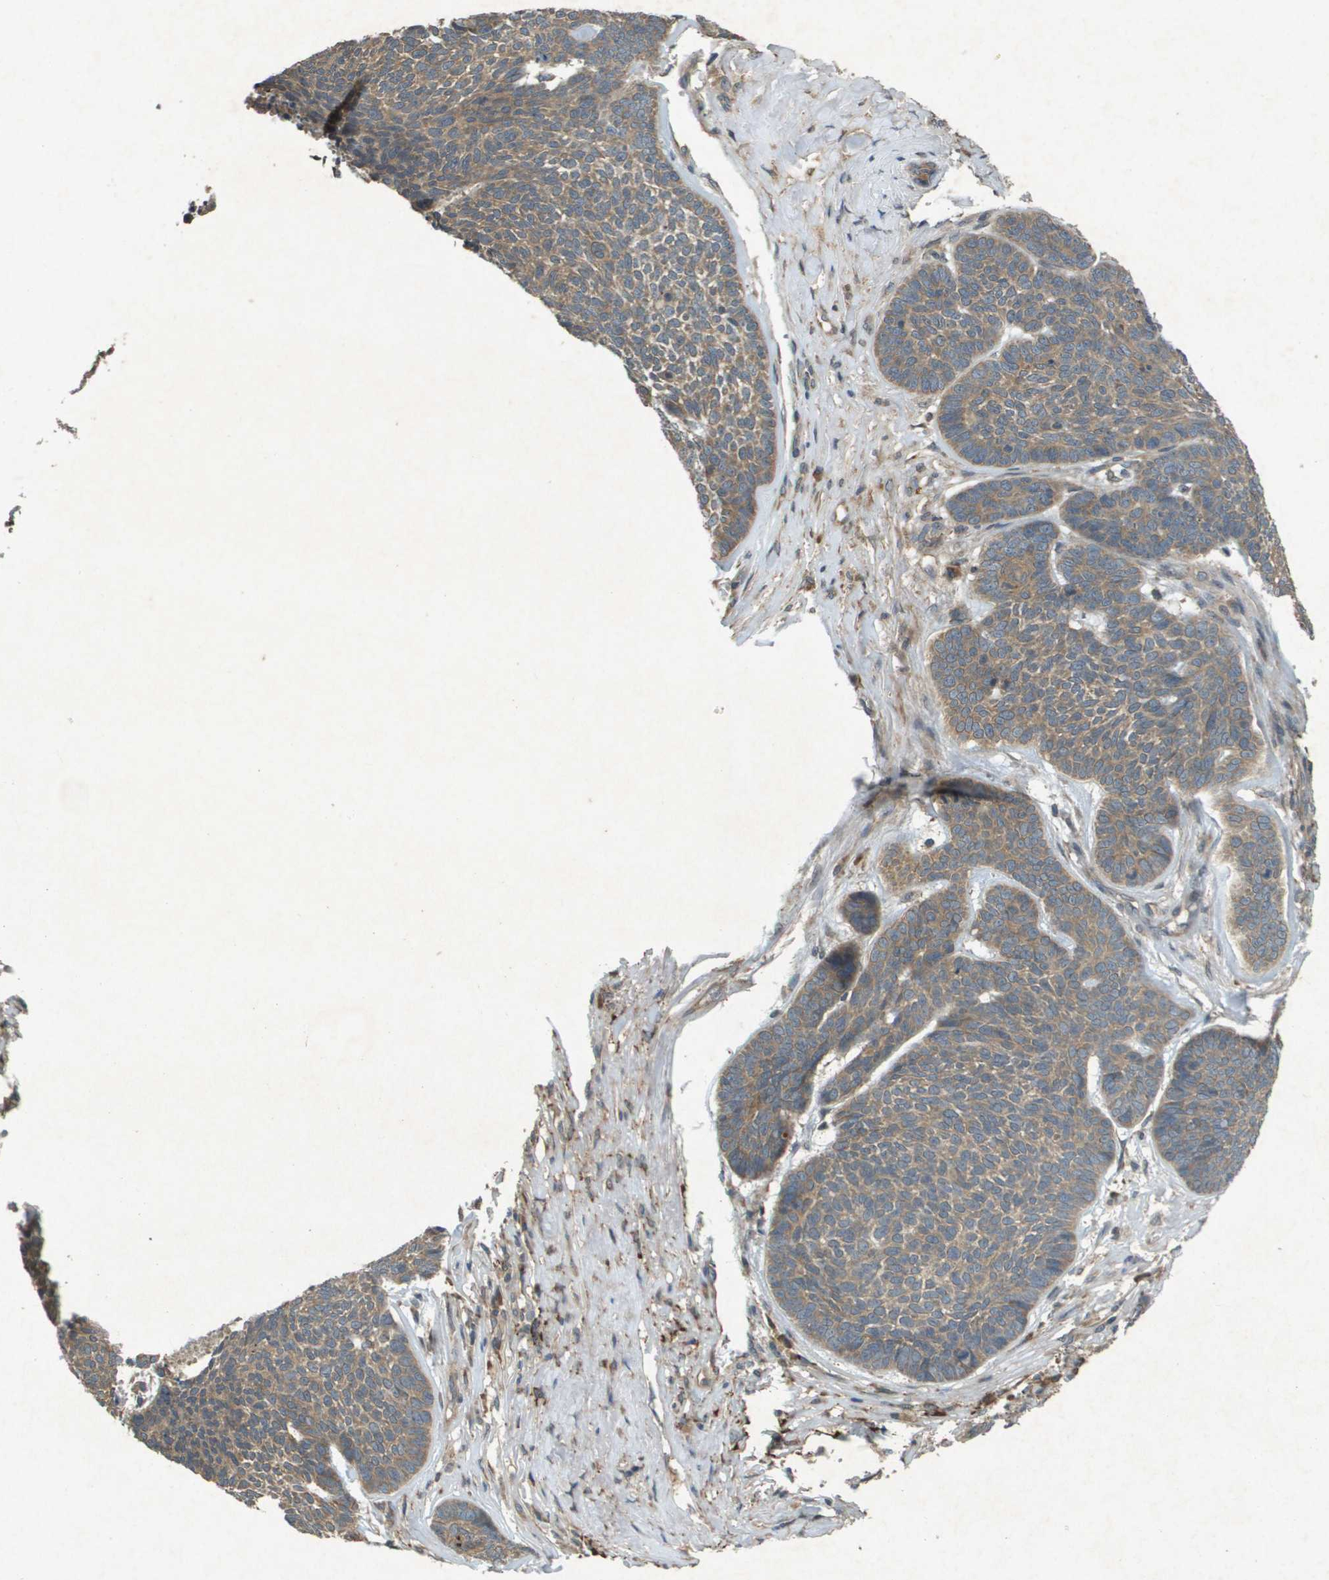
{"staining": {"intensity": "weak", "quantity": ">75%", "location": "cytoplasmic/membranous"}, "tissue": "skin cancer", "cell_type": "Tumor cells", "image_type": "cancer", "snomed": [{"axis": "morphology", "description": "Basal cell carcinoma"}, {"axis": "topography", "description": "Skin"}], "caption": "Skin cancer (basal cell carcinoma) was stained to show a protein in brown. There is low levels of weak cytoplasmic/membranous expression in about >75% of tumor cells.", "gene": "CDKN2C", "patient": {"sex": "male", "age": 84}}